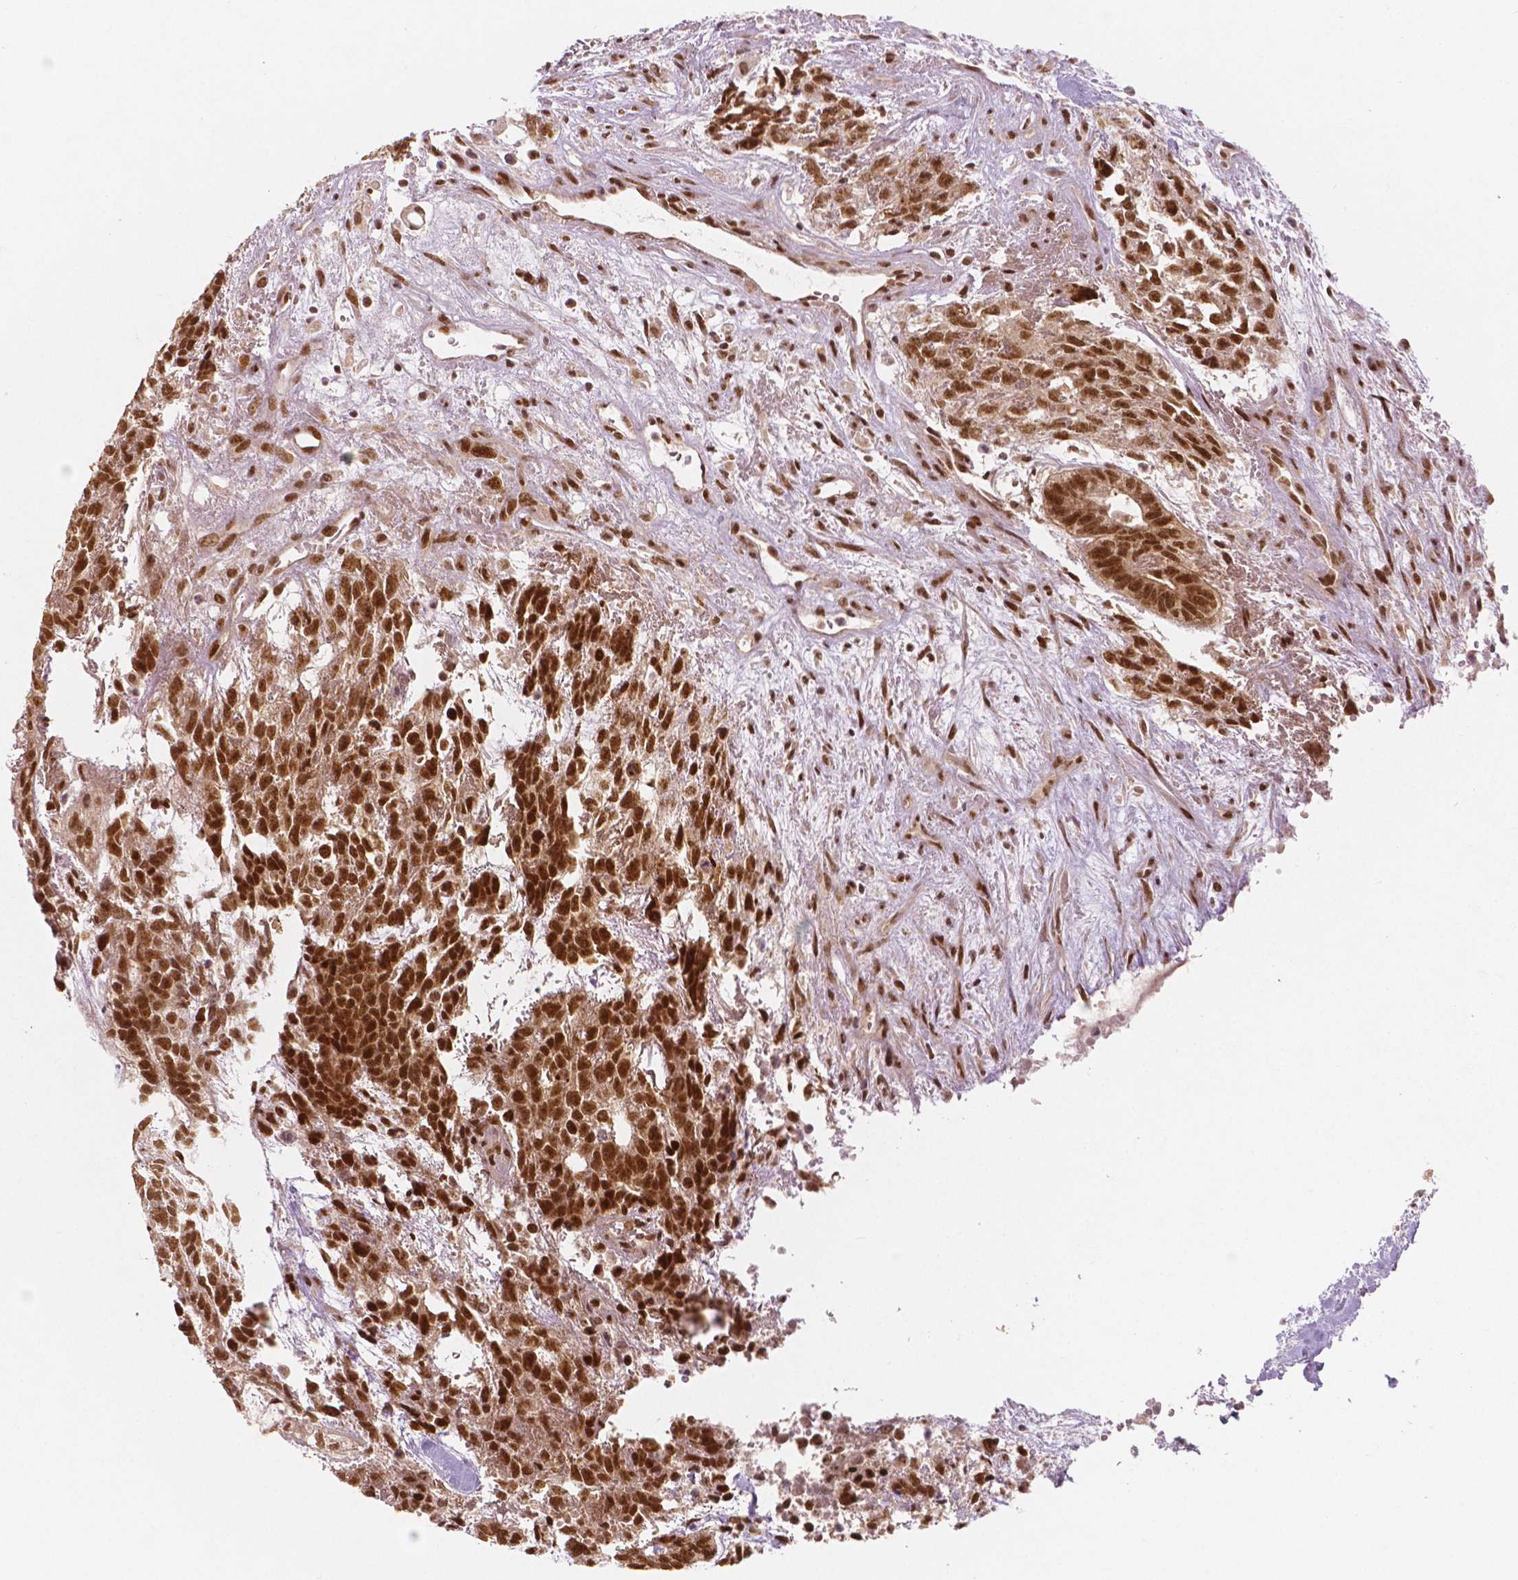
{"staining": {"intensity": "strong", "quantity": ">75%", "location": "nuclear"}, "tissue": "testis cancer", "cell_type": "Tumor cells", "image_type": "cancer", "snomed": [{"axis": "morphology", "description": "Carcinoma, Embryonal, NOS"}, {"axis": "topography", "description": "Testis"}], "caption": "Strong nuclear expression is appreciated in approximately >75% of tumor cells in testis embryonal carcinoma.", "gene": "NSD2", "patient": {"sex": "male", "age": 23}}